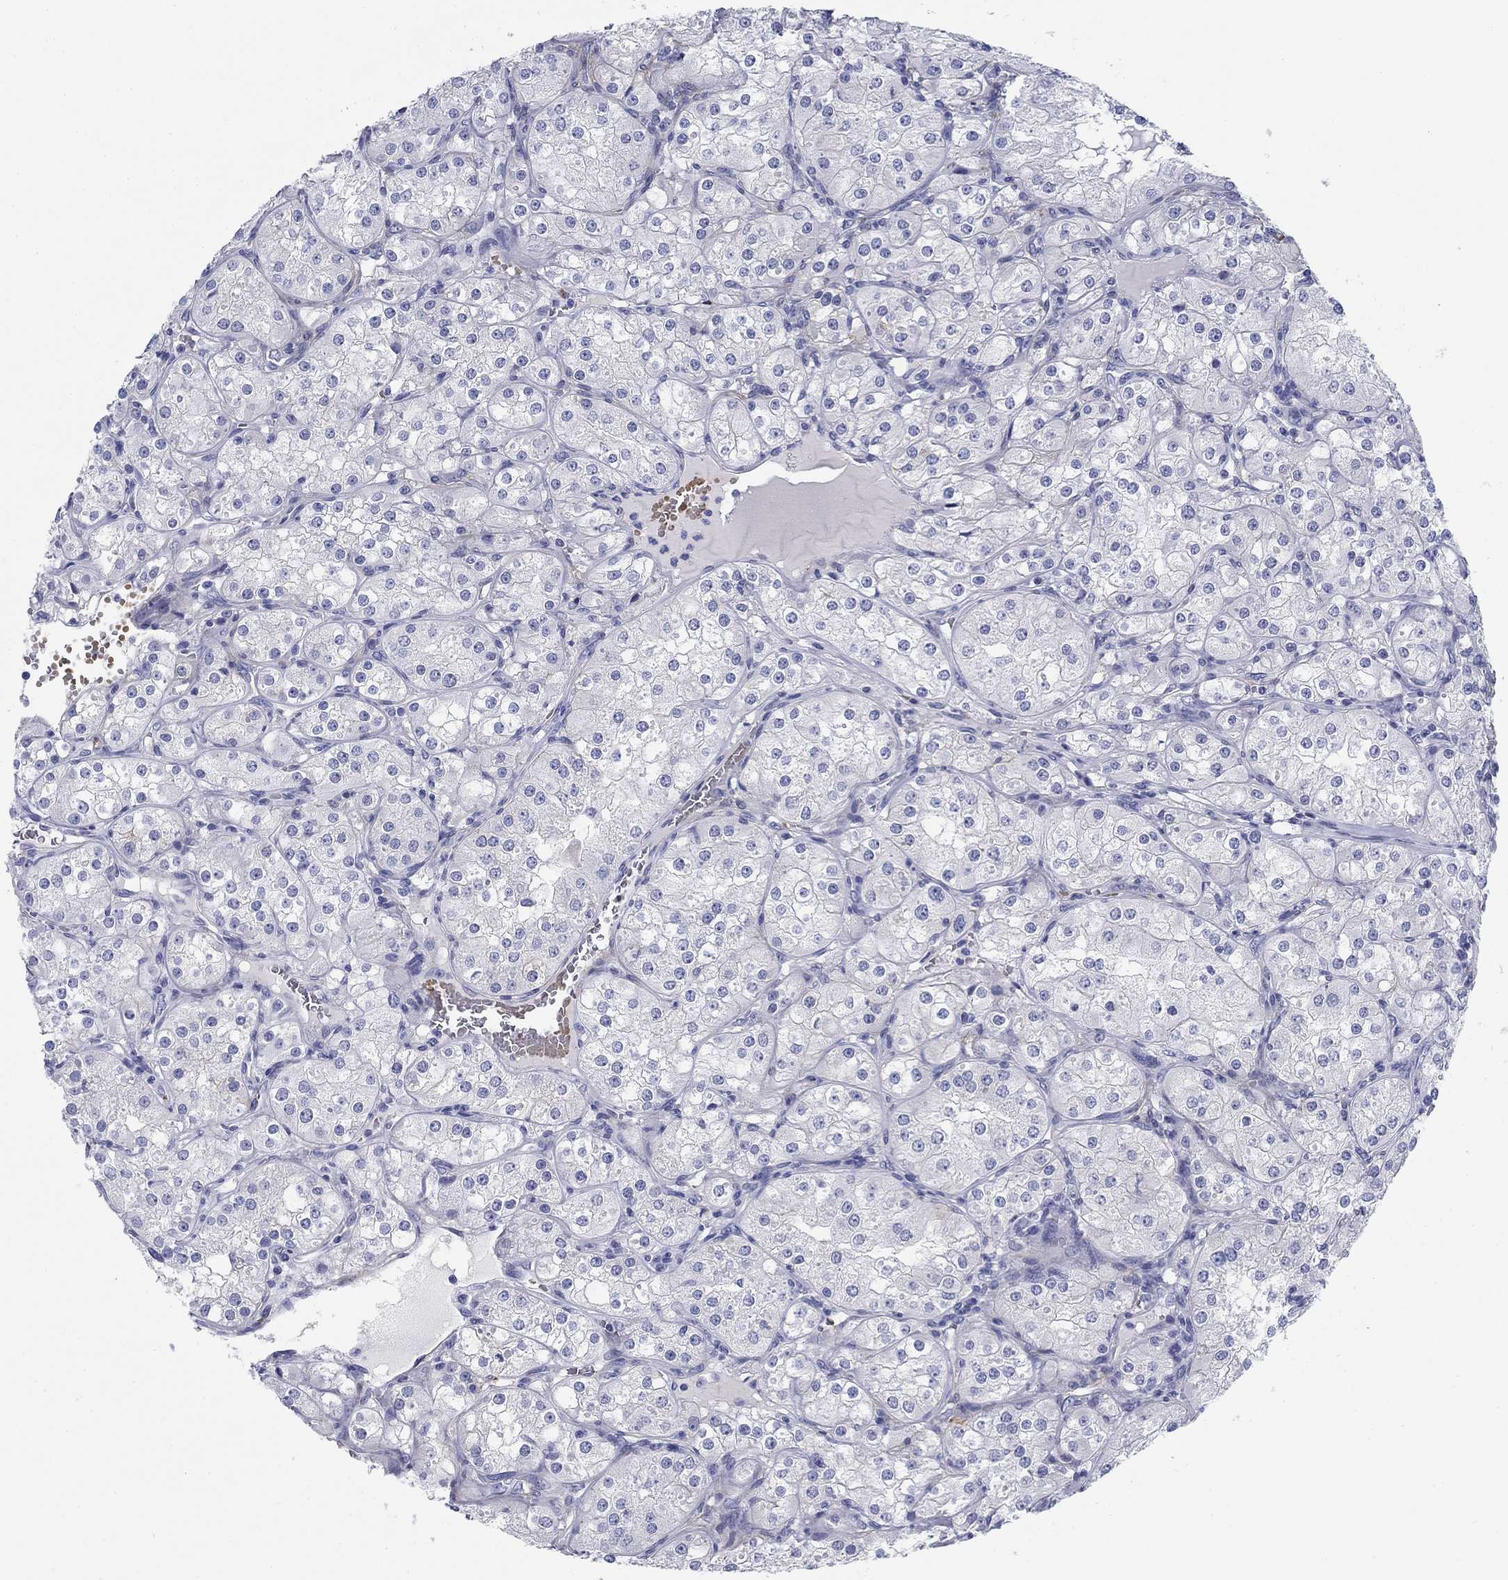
{"staining": {"intensity": "negative", "quantity": "none", "location": "none"}, "tissue": "renal cancer", "cell_type": "Tumor cells", "image_type": "cancer", "snomed": [{"axis": "morphology", "description": "Adenocarcinoma, NOS"}, {"axis": "topography", "description": "Kidney"}], "caption": "High magnification brightfield microscopy of renal cancer stained with DAB (brown) and counterstained with hematoxylin (blue): tumor cells show no significant expression. The staining was performed using DAB to visualize the protein expression in brown, while the nuclei were stained in blue with hematoxylin (Magnification: 20x).", "gene": "GPC1", "patient": {"sex": "male", "age": 77}}